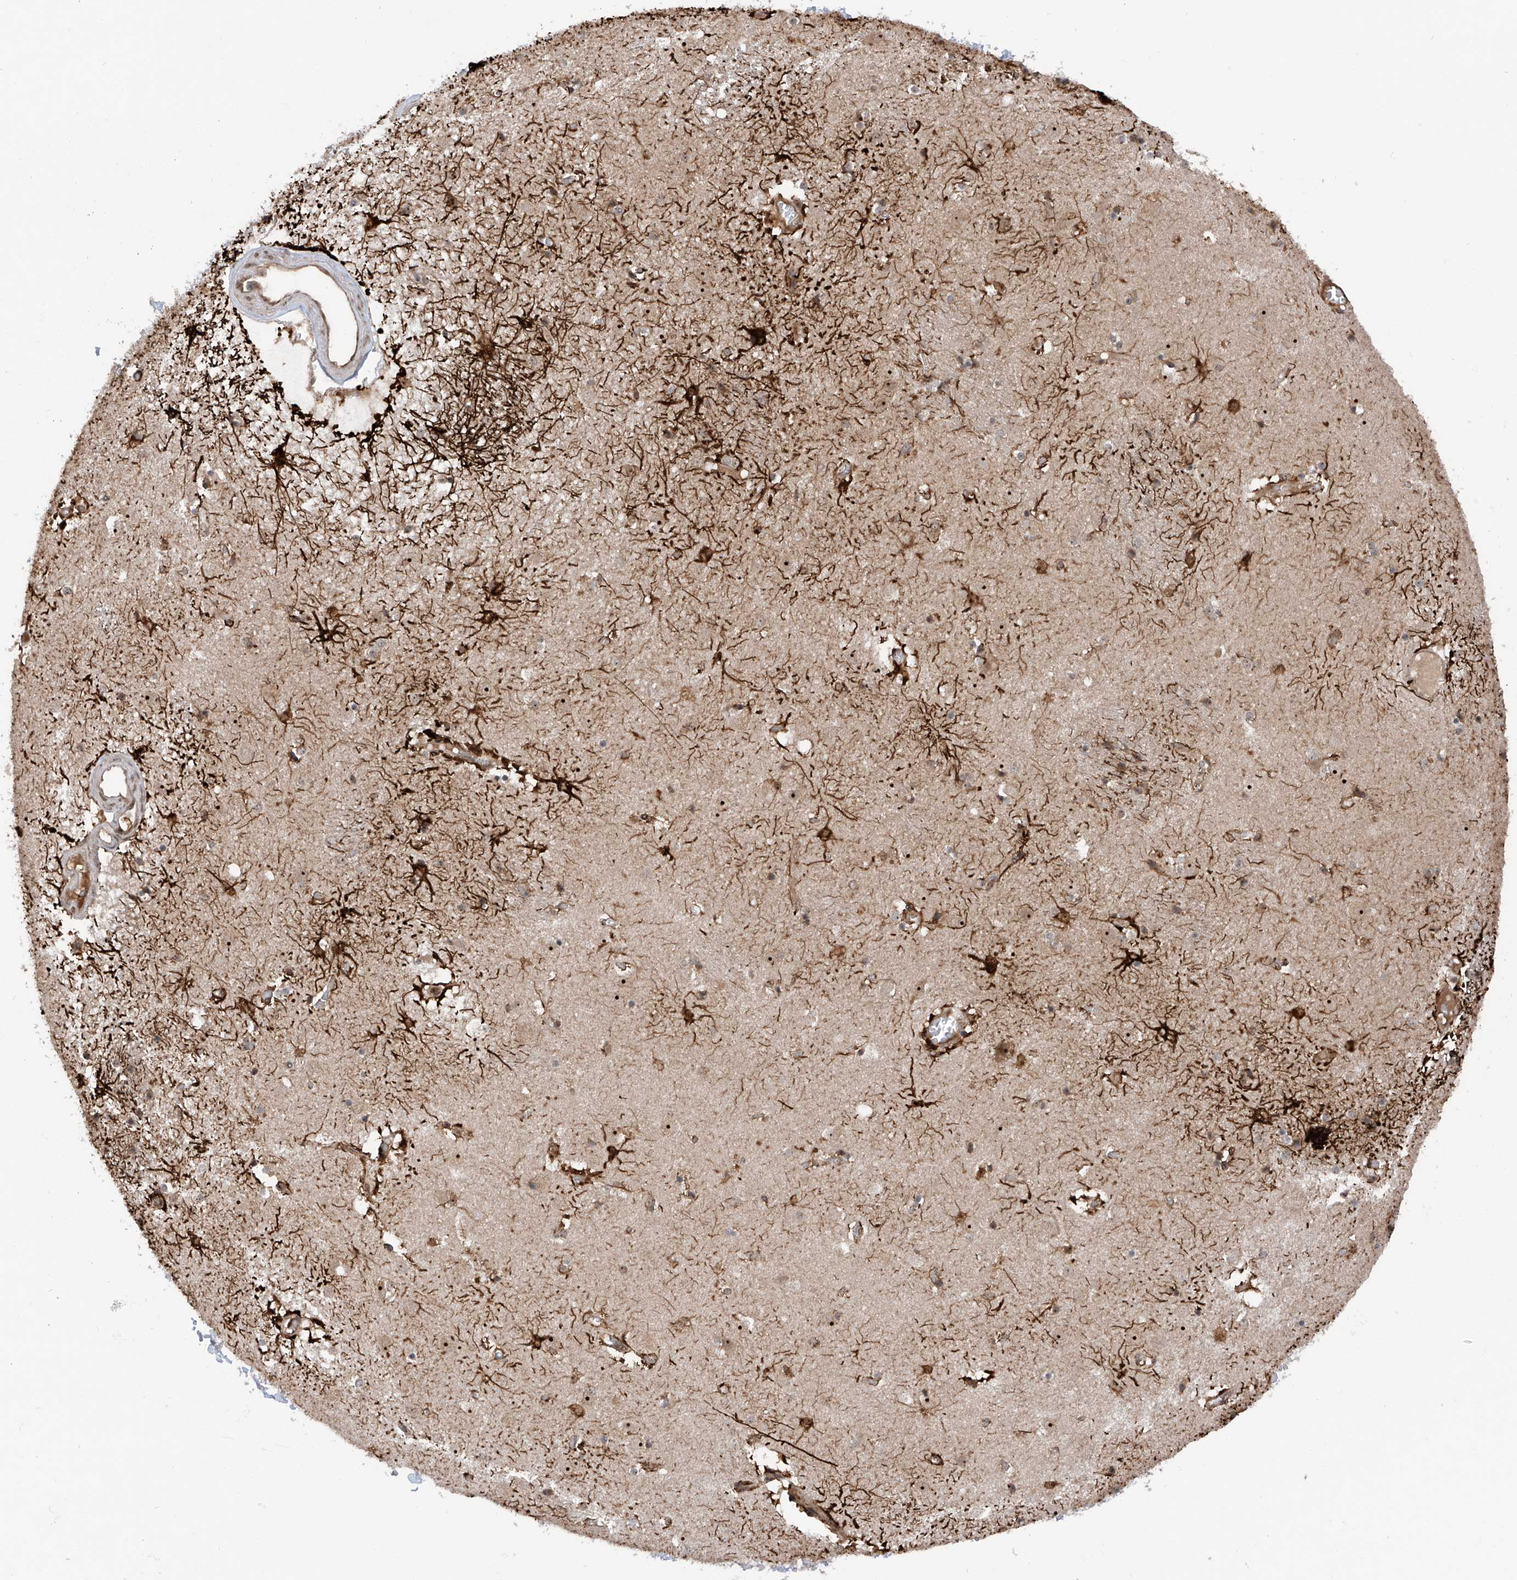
{"staining": {"intensity": "strong", "quantity": "<25%", "location": "cytoplasmic/membranous"}, "tissue": "caudate", "cell_type": "Glial cells", "image_type": "normal", "snomed": [{"axis": "morphology", "description": "Normal tissue, NOS"}, {"axis": "topography", "description": "Lateral ventricle wall"}], "caption": "A medium amount of strong cytoplasmic/membranous staining is seen in about <25% of glial cells in benign caudate.", "gene": "C1orf131", "patient": {"sex": "male", "age": 70}}